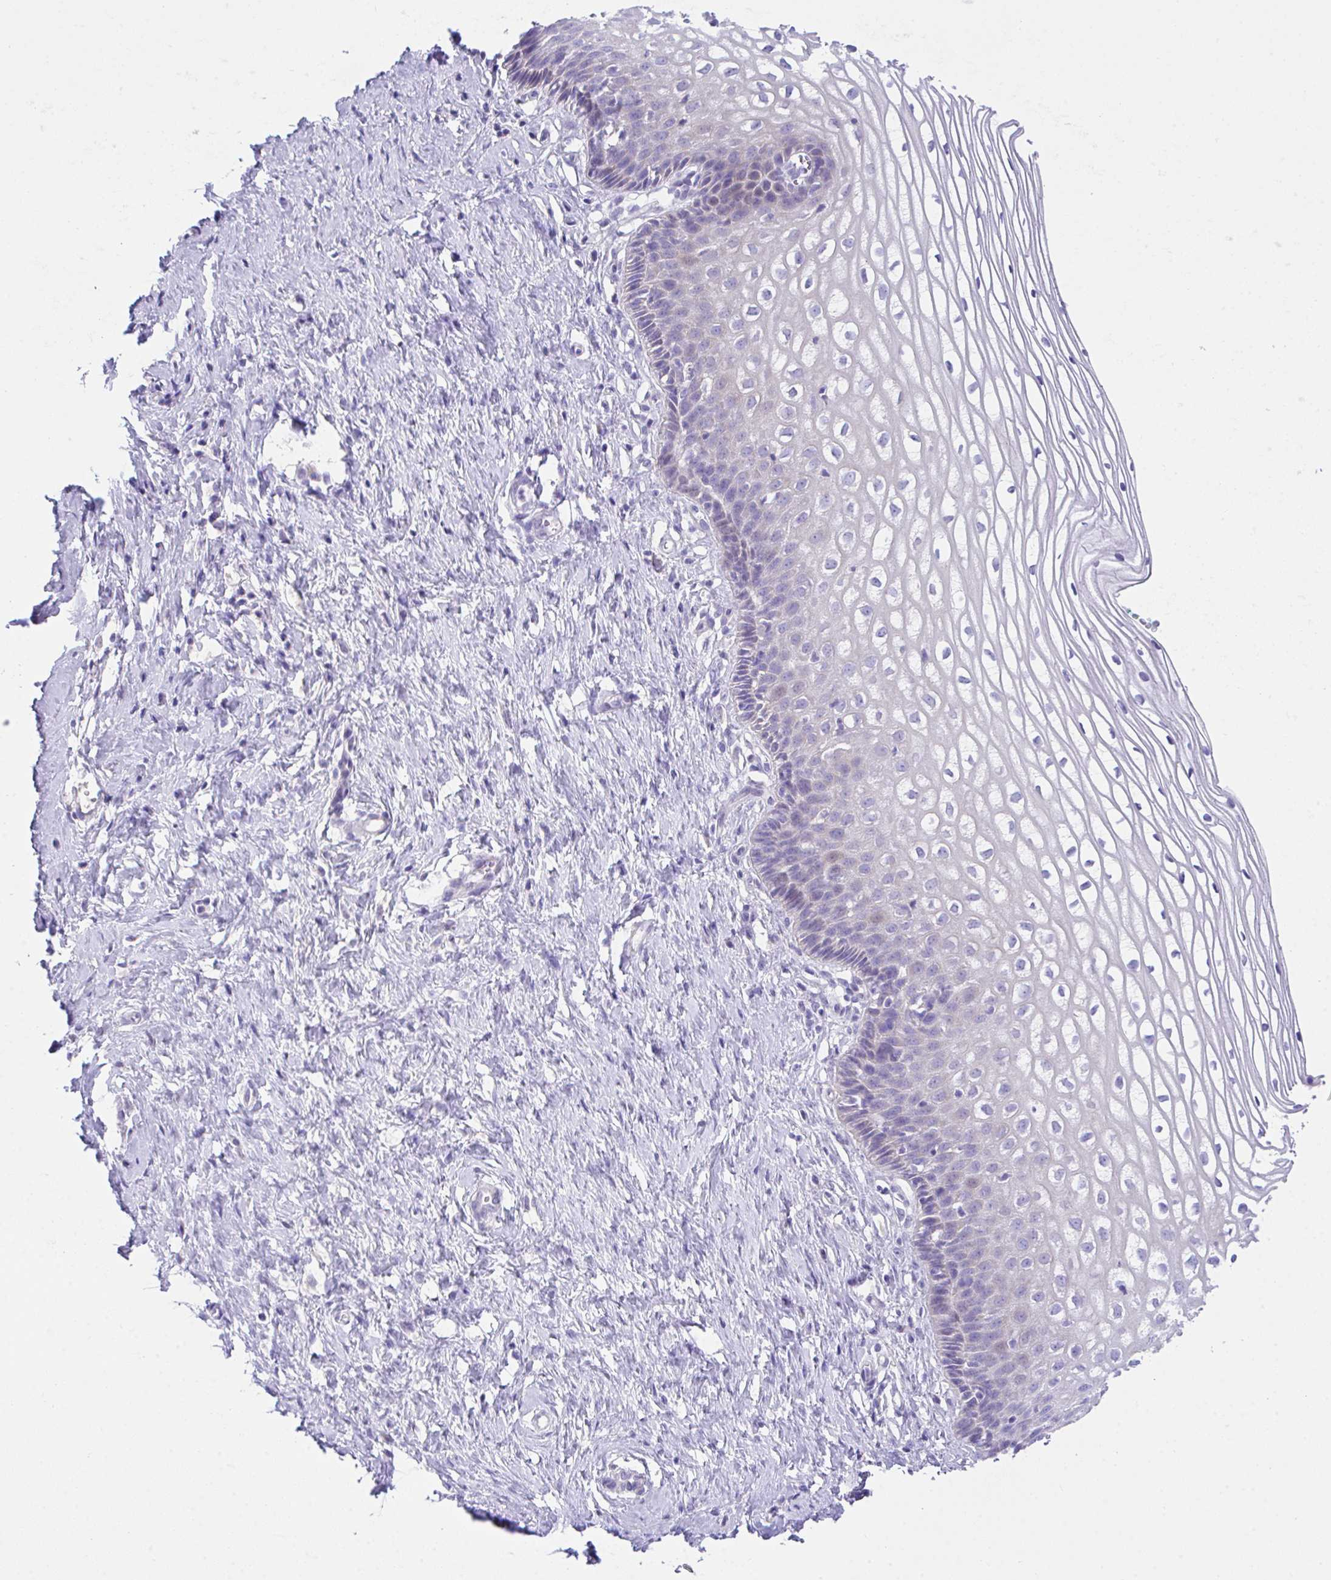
{"staining": {"intensity": "moderate", "quantity": "<25%", "location": "cytoplasmic/membranous"}, "tissue": "cervix", "cell_type": "Glandular cells", "image_type": "normal", "snomed": [{"axis": "morphology", "description": "Normal tissue, NOS"}, {"axis": "topography", "description": "Cervix"}], "caption": "DAB (3,3'-diaminobenzidine) immunohistochemical staining of normal cervix shows moderate cytoplasmic/membranous protein expression in about <25% of glandular cells.", "gene": "SLC16A6", "patient": {"sex": "female", "age": 36}}